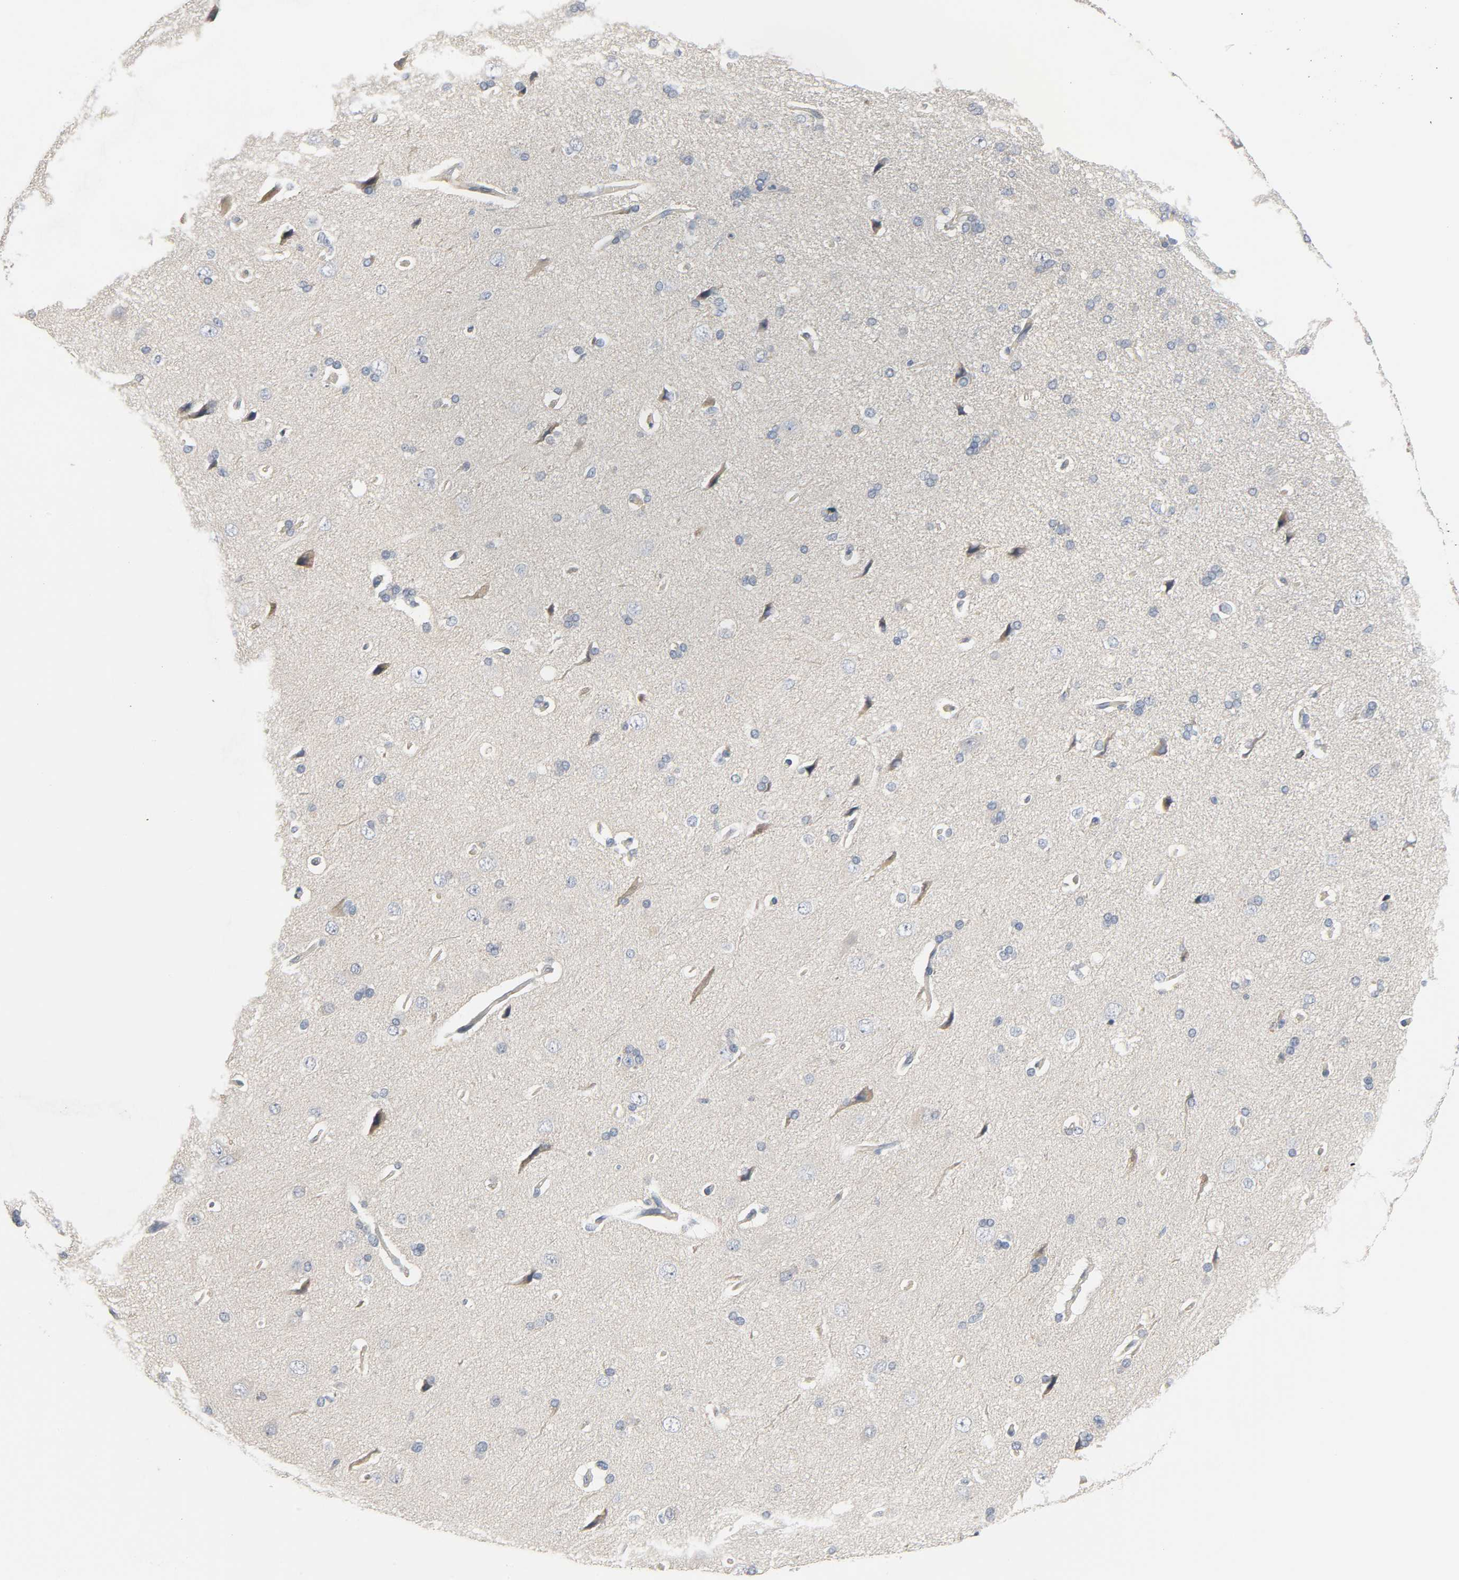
{"staining": {"intensity": "negative", "quantity": "none", "location": "none"}, "tissue": "cerebral cortex", "cell_type": "Endothelial cells", "image_type": "normal", "snomed": [{"axis": "morphology", "description": "Normal tissue, NOS"}, {"axis": "topography", "description": "Cerebral cortex"}], "caption": "High power microscopy image of an immunohistochemistry micrograph of normal cerebral cortex, revealing no significant positivity in endothelial cells.", "gene": "LIMCH1", "patient": {"sex": "male", "age": 62}}